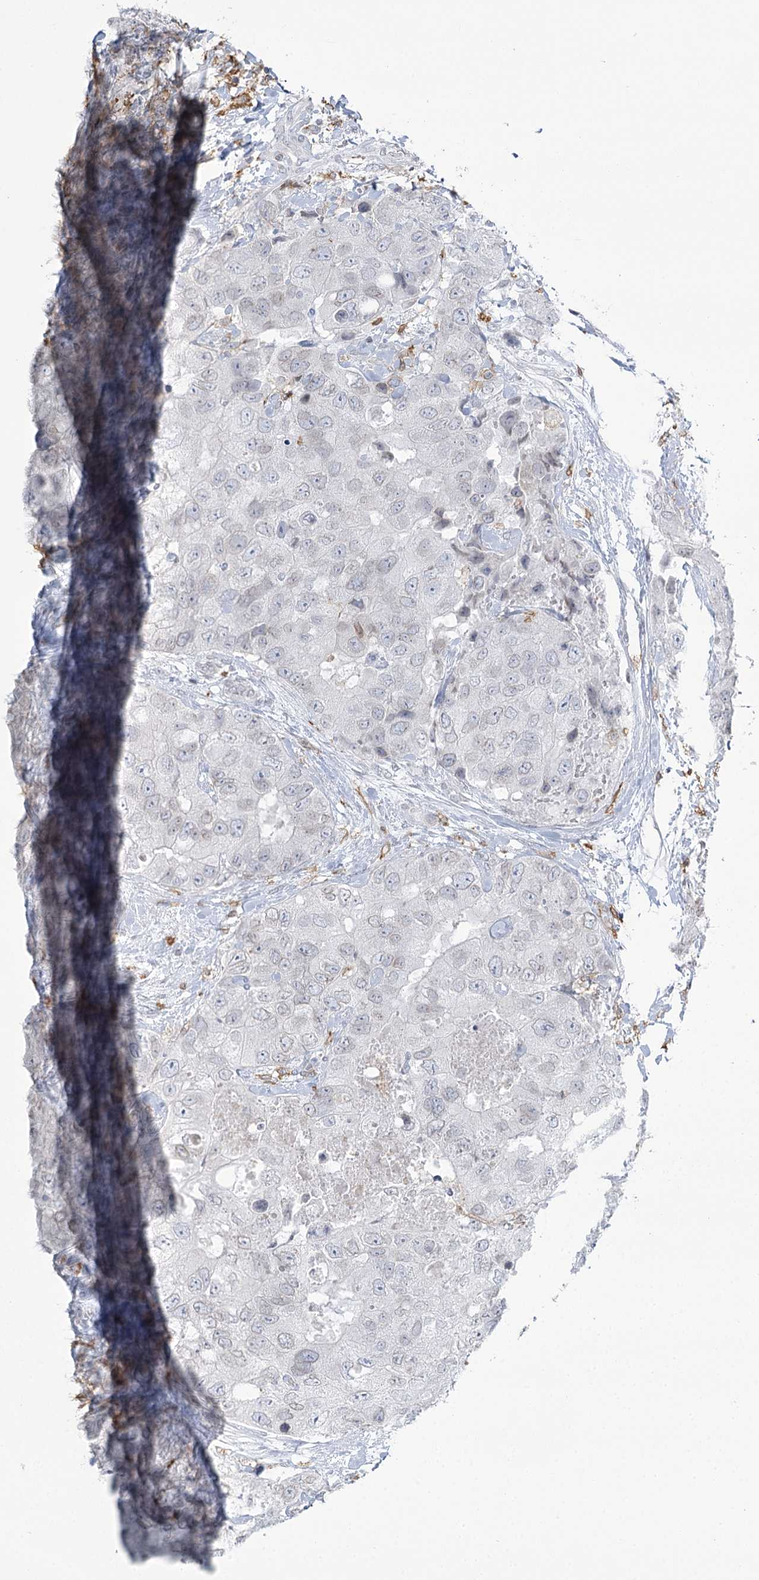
{"staining": {"intensity": "negative", "quantity": "none", "location": "none"}, "tissue": "breast cancer", "cell_type": "Tumor cells", "image_type": "cancer", "snomed": [{"axis": "morphology", "description": "Duct carcinoma"}, {"axis": "topography", "description": "Breast"}], "caption": "The photomicrograph demonstrates no significant staining in tumor cells of invasive ductal carcinoma (breast).", "gene": "C11orf1", "patient": {"sex": "female", "age": 62}}